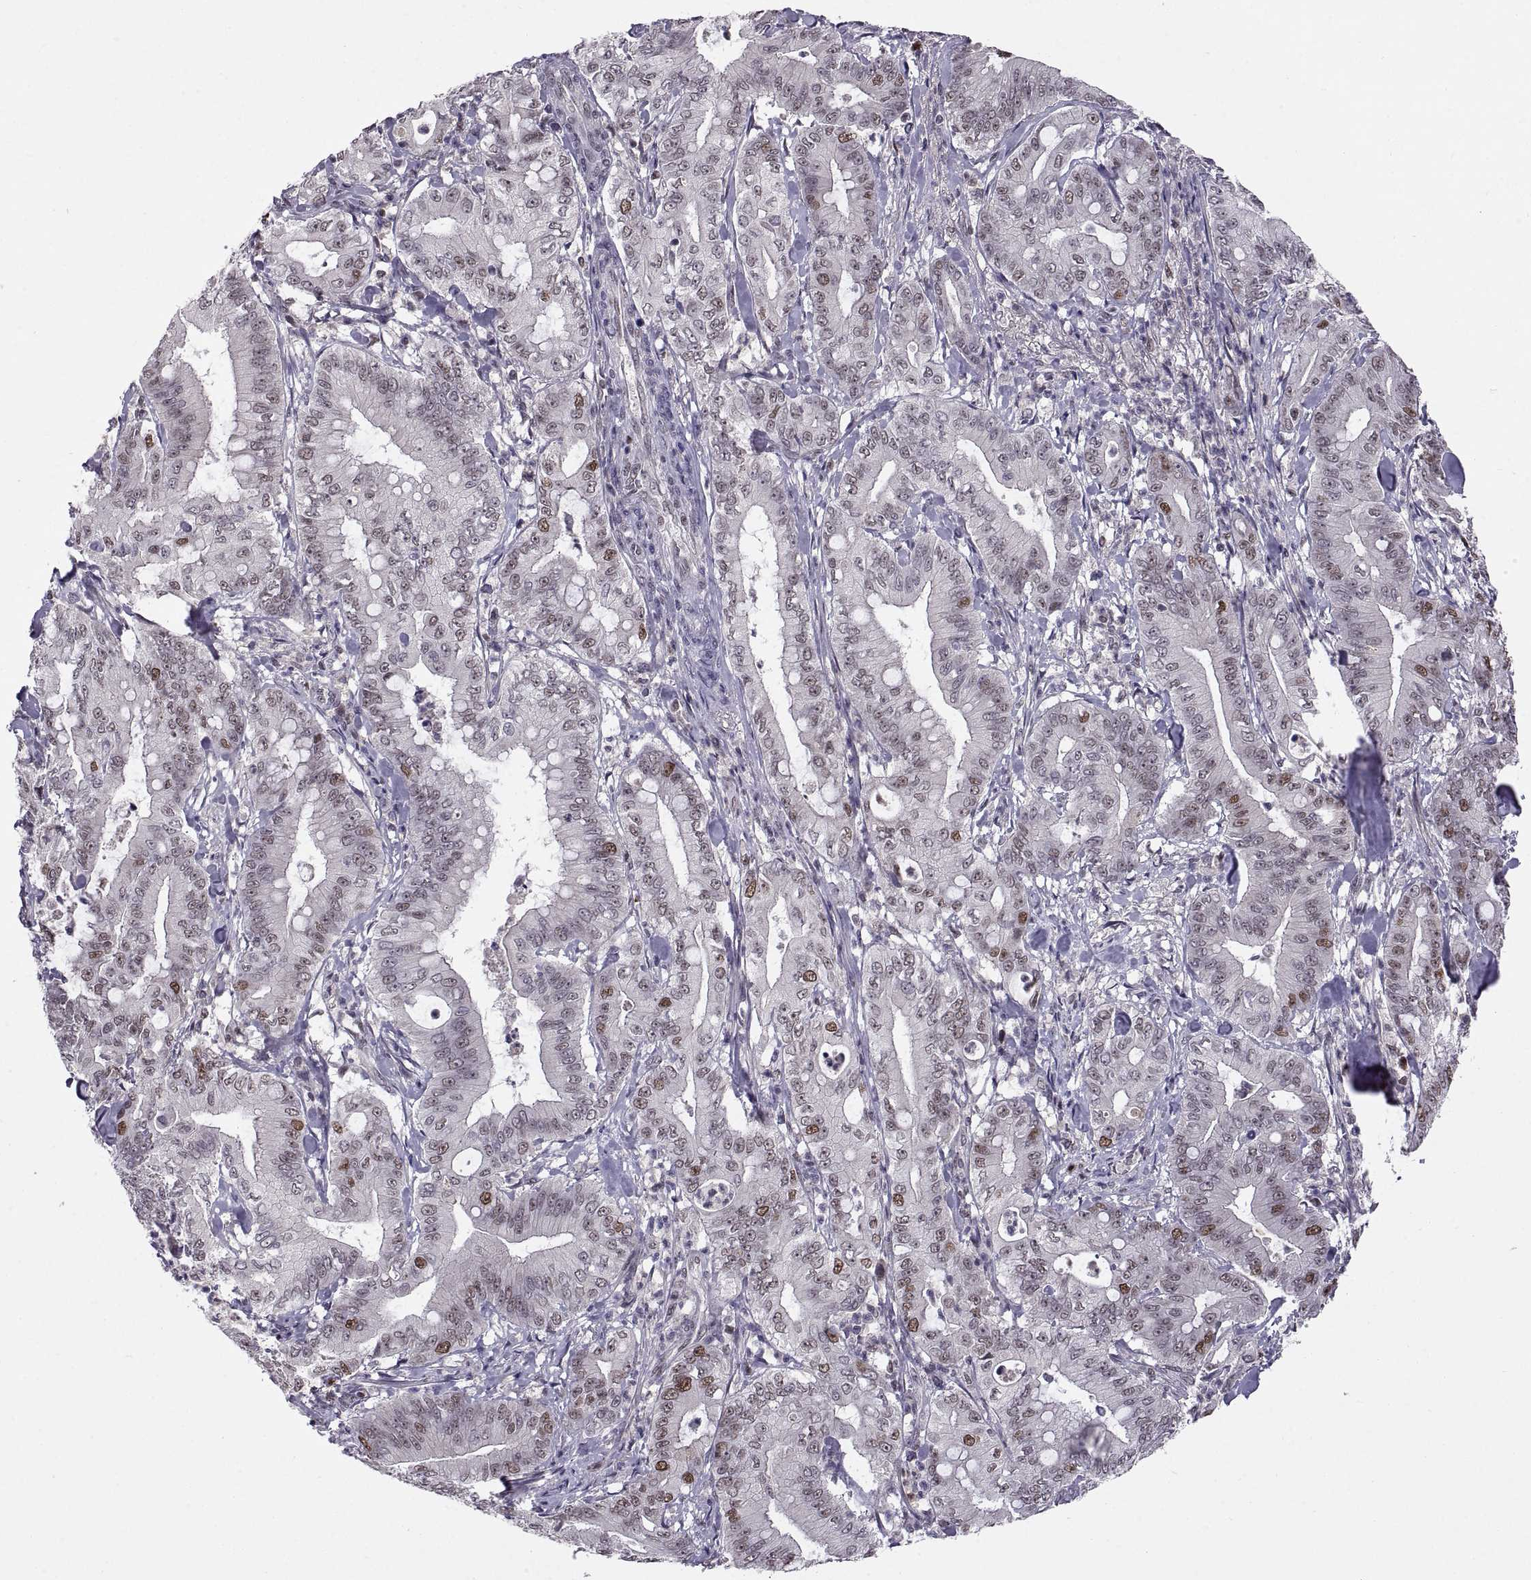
{"staining": {"intensity": "moderate", "quantity": "<25%", "location": "nuclear"}, "tissue": "pancreatic cancer", "cell_type": "Tumor cells", "image_type": "cancer", "snomed": [{"axis": "morphology", "description": "Adenocarcinoma, NOS"}, {"axis": "topography", "description": "Pancreas"}], "caption": "Immunohistochemistry (DAB) staining of human pancreatic cancer (adenocarcinoma) reveals moderate nuclear protein expression in about <25% of tumor cells.", "gene": "CHFR", "patient": {"sex": "male", "age": 71}}